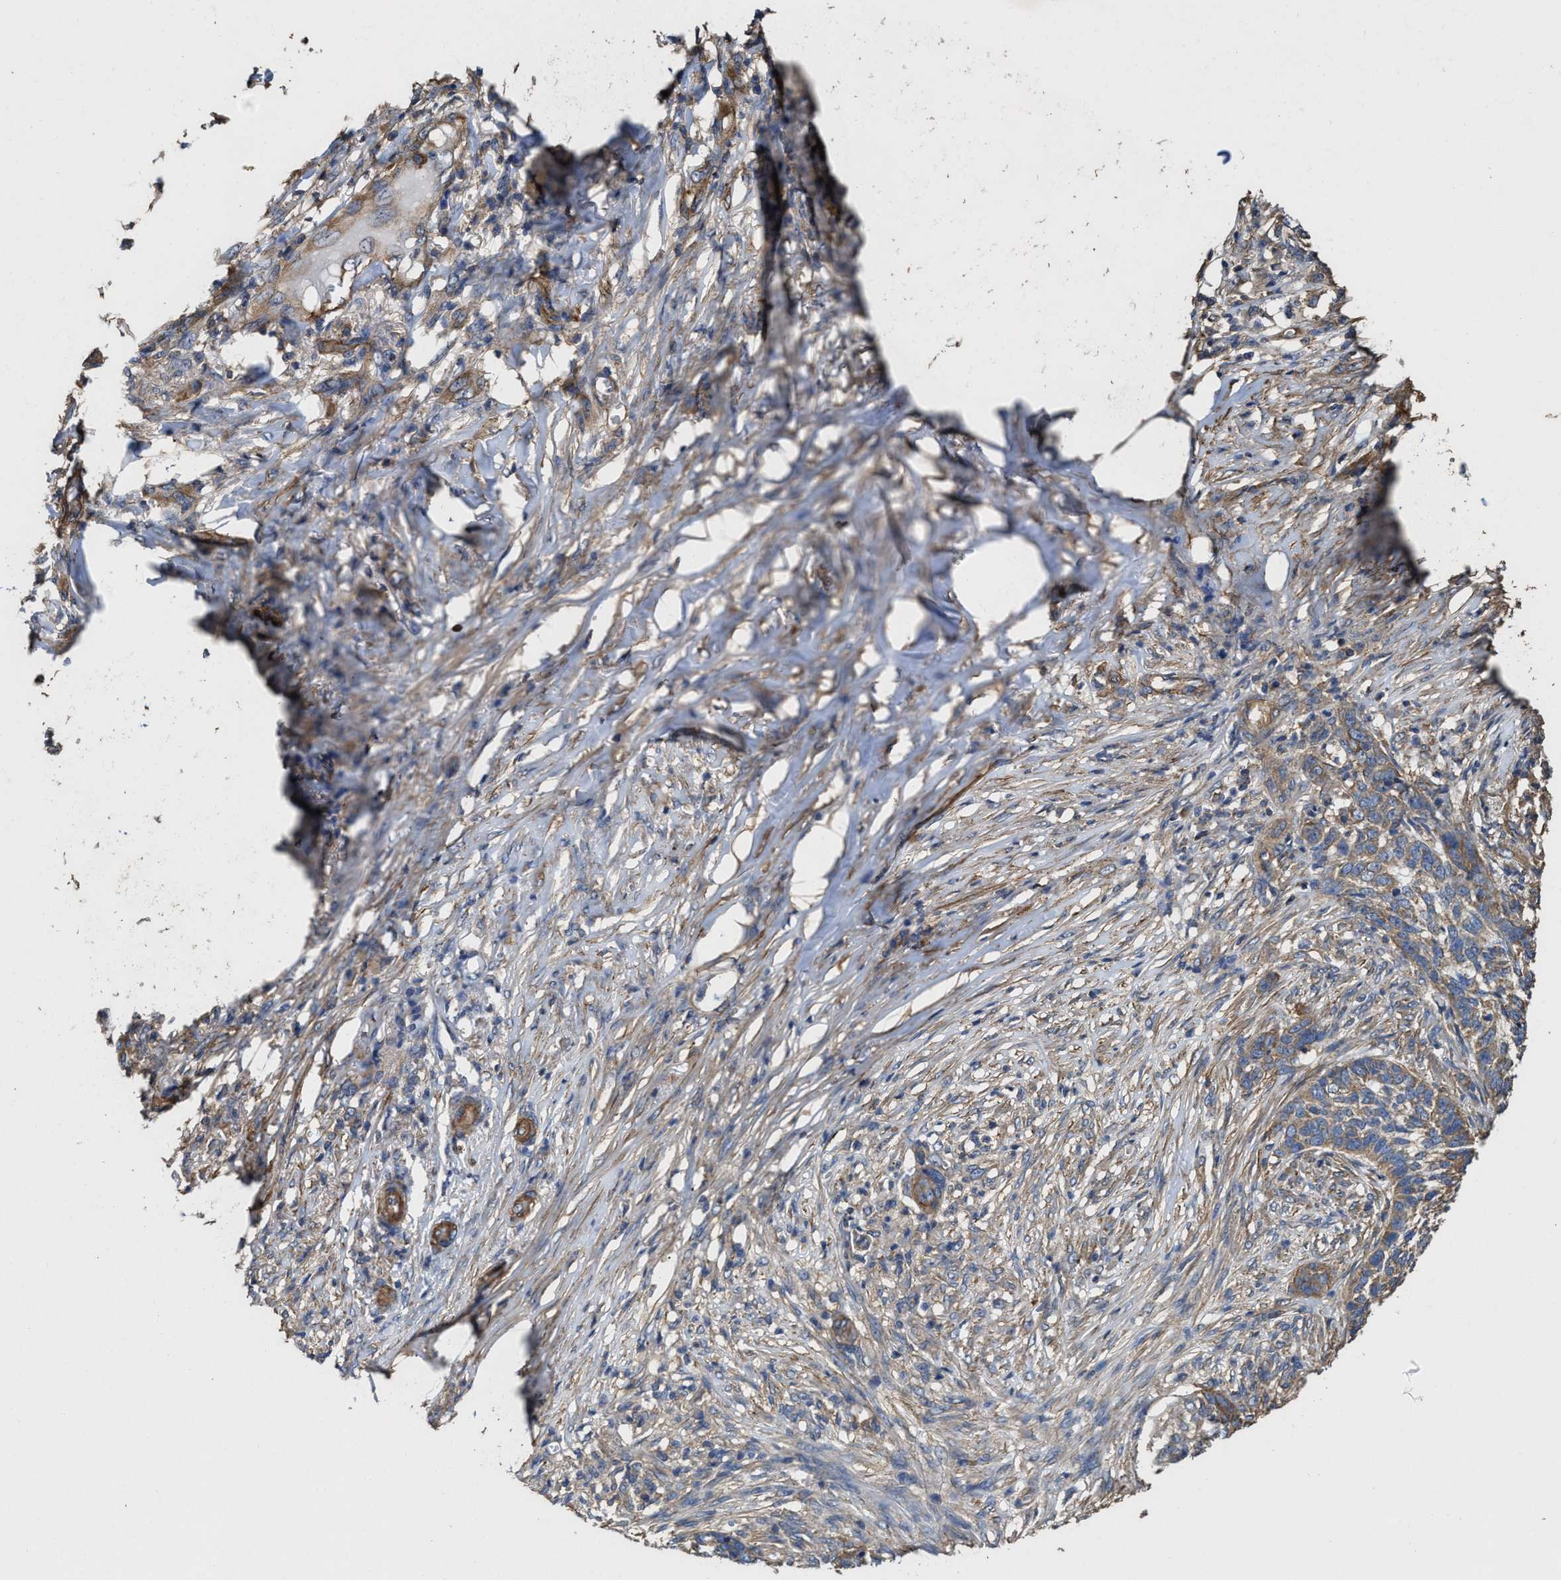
{"staining": {"intensity": "weak", "quantity": "25%-75%", "location": "cytoplasmic/membranous"}, "tissue": "skin cancer", "cell_type": "Tumor cells", "image_type": "cancer", "snomed": [{"axis": "morphology", "description": "Basal cell carcinoma"}, {"axis": "topography", "description": "Skin"}], "caption": "Immunohistochemical staining of basal cell carcinoma (skin) demonstrates weak cytoplasmic/membranous protein positivity in approximately 25%-75% of tumor cells.", "gene": "SFXN4", "patient": {"sex": "male", "age": 85}}